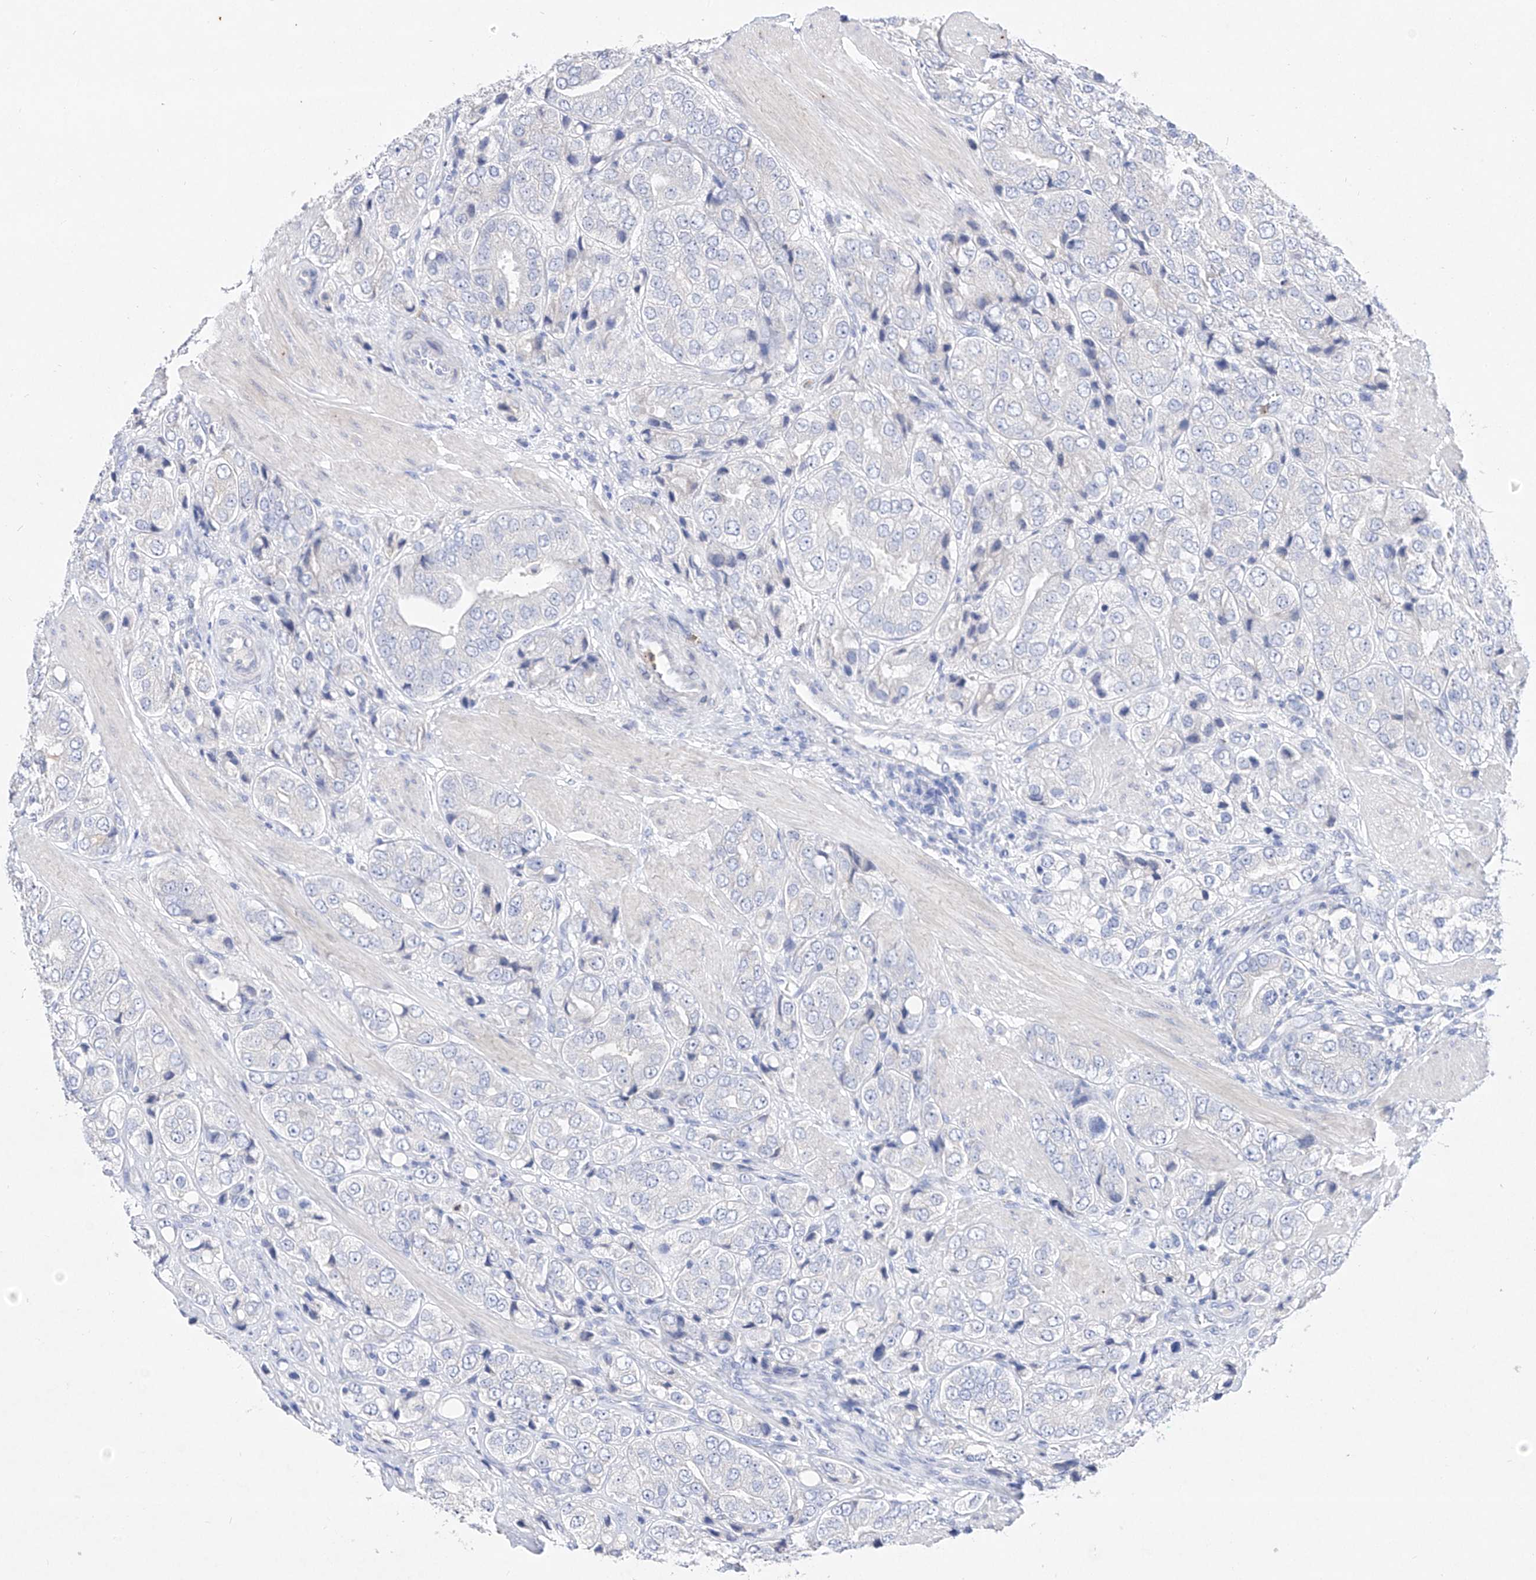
{"staining": {"intensity": "negative", "quantity": "none", "location": "none"}, "tissue": "prostate cancer", "cell_type": "Tumor cells", "image_type": "cancer", "snomed": [{"axis": "morphology", "description": "Adenocarcinoma, High grade"}, {"axis": "topography", "description": "Prostate"}], "caption": "IHC histopathology image of neoplastic tissue: adenocarcinoma (high-grade) (prostate) stained with DAB (3,3'-diaminobenzidine) exhibits no significant protein staining in tumor cells.", "gene": "TM7SF2", "patient": {"sex": "male", "age": 50}}